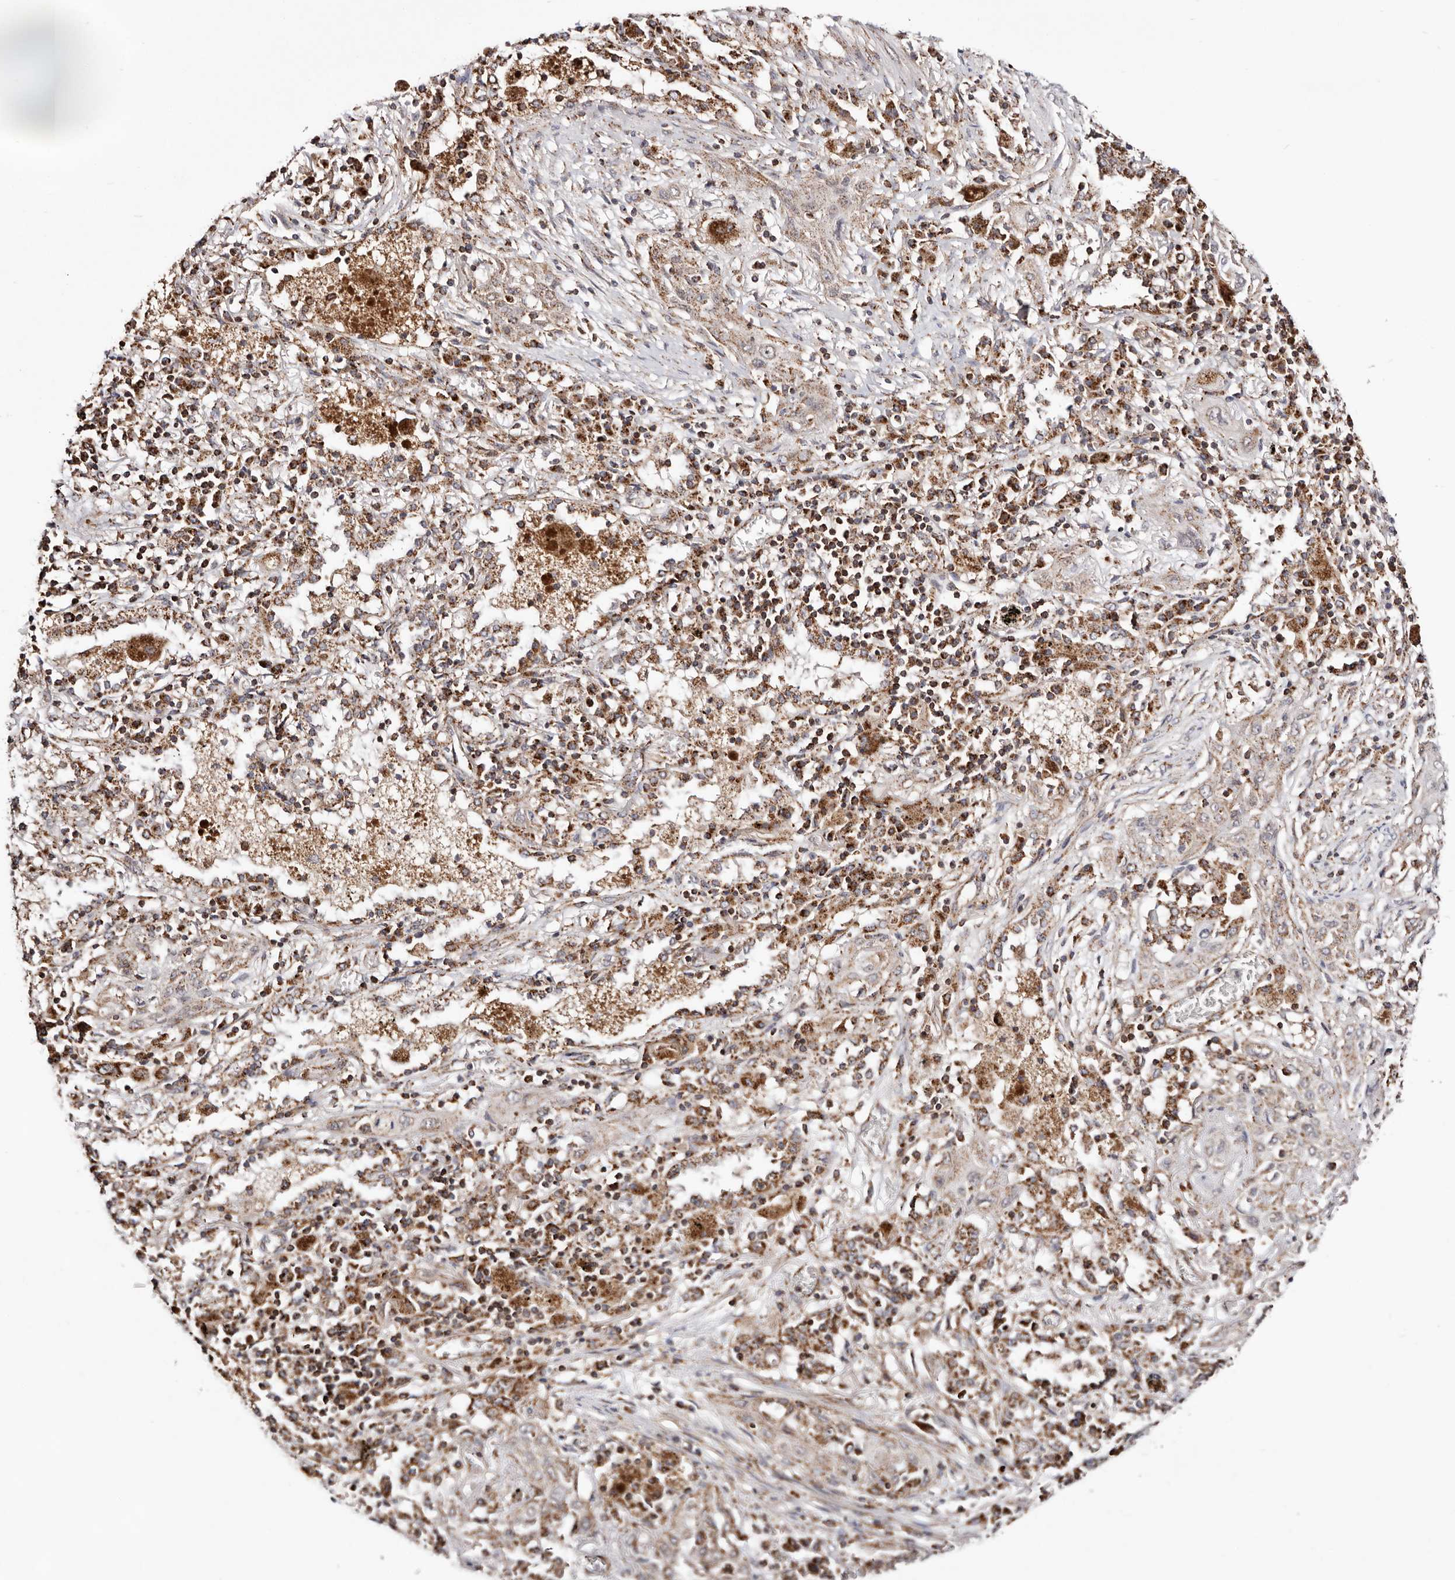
{"staining": {"intensity": "weak", "quantity": ">75%", "location": "cytoplasmic/membranous"}, "tissue": "lung cancer", "cell_type": "Tumor cells", "image_type": "cancer", "snomed": [{"axis": "morphology", "description": "Squamous cell carcinoma, NOS"}, {"axis": "topography", "description": "Lung"}], "caption": "Human lung cancer stained with a protein marker exhibits weak staining in tumor cells.", "gene": "PRKACB", "patient": {"sex": "female", "age": 47}}